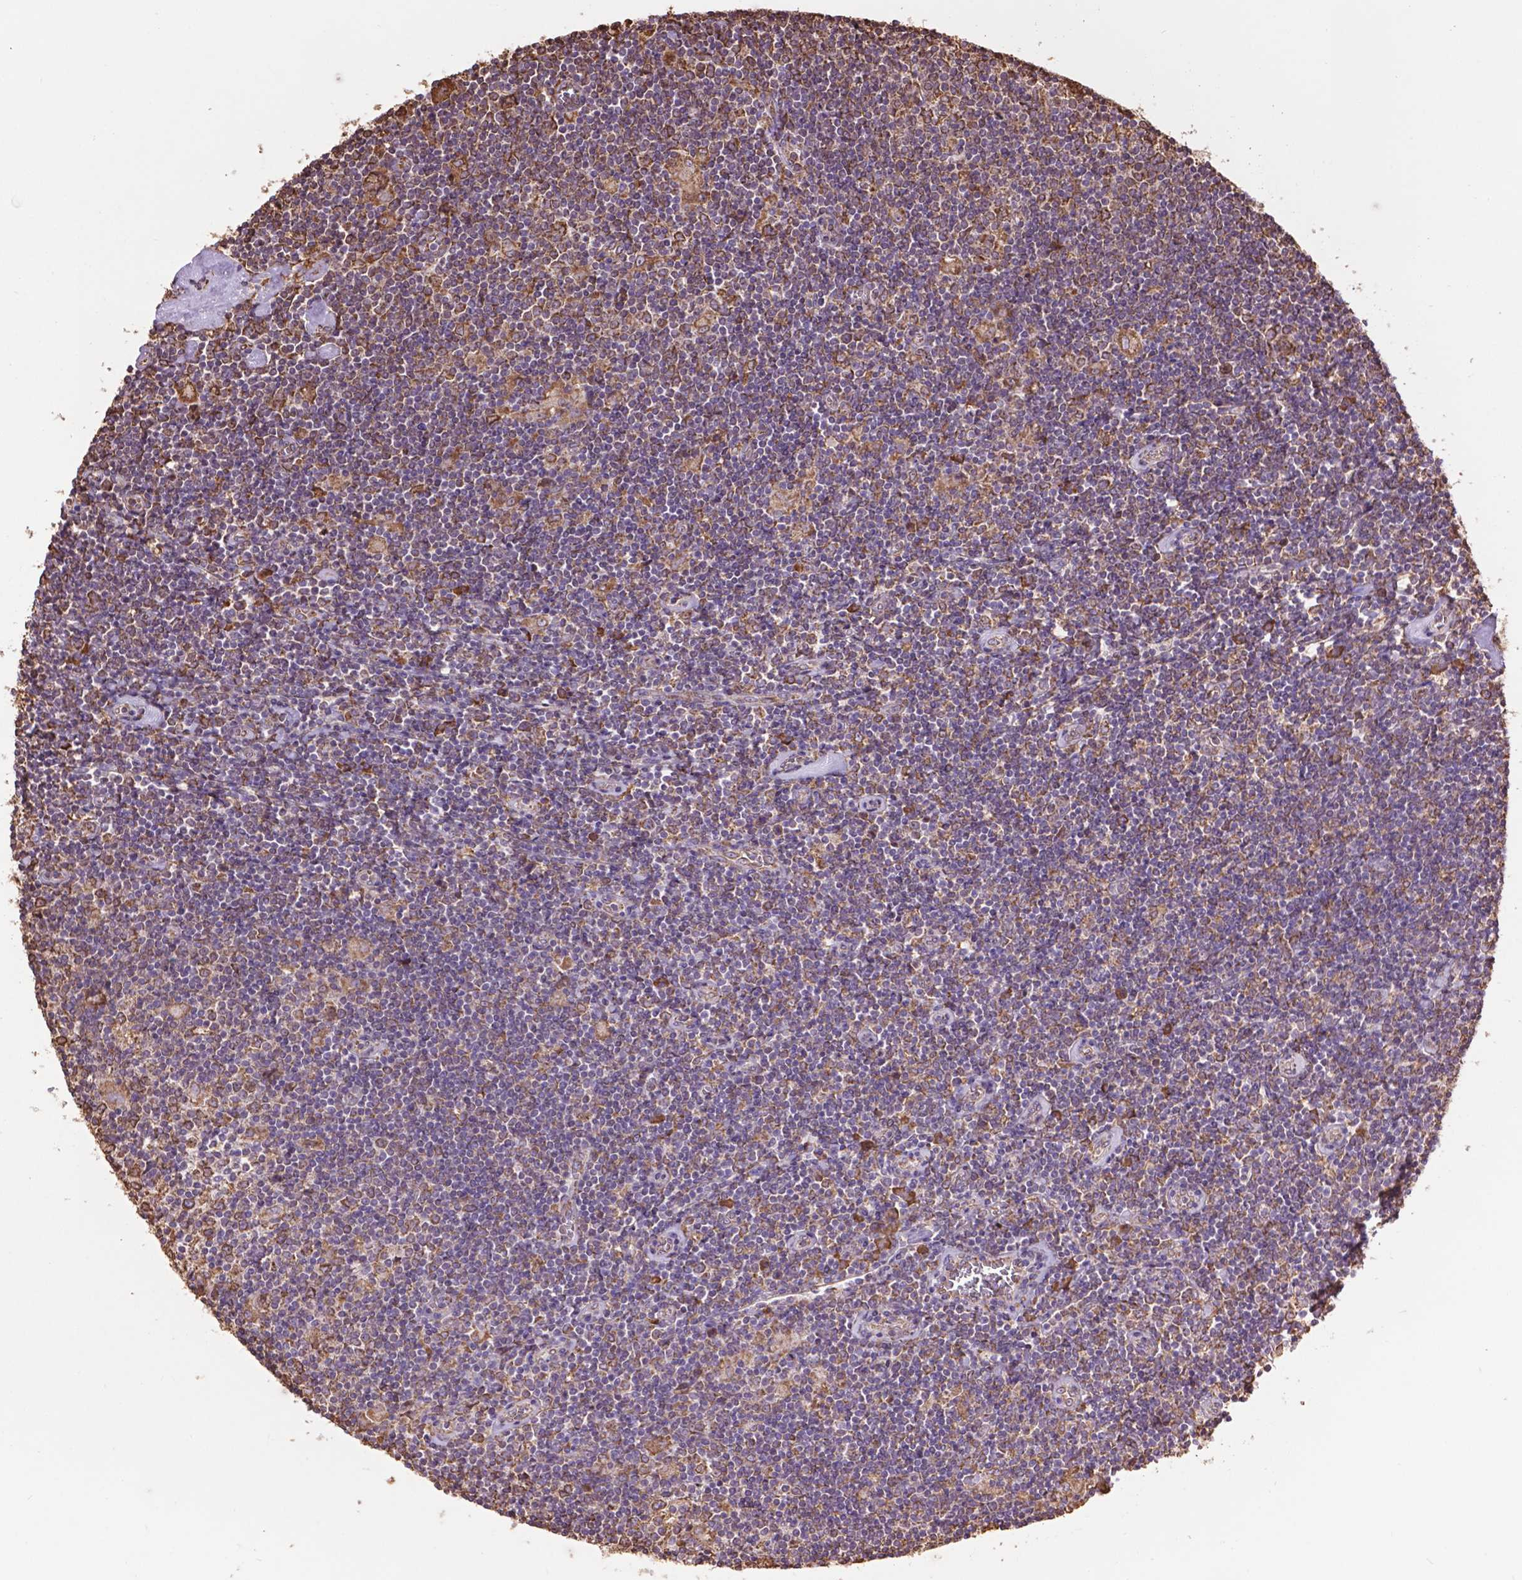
{"staining": {"intensity": "moderate", "quantity": "25%-75%", "location": "cytoplasmic/membranous"}, "tissue": "lymphoma", "cell_type": "Tumor cells", "image_type": "cancer", "snomed": [{"axis": "morphology", "description": "Hodgkin's disease, NOS"}, {"axis": "topography", "description": "Lymph node"}], "caption": "A high-resolution histopathology image shows IHC staining of Hodgkin's disease, which demonstrates moderate cytoplasmic/membranous positivity in about 25%-75% of tumor cells.", "gene": "PPP2R5E", "patient": {"sex": "male", "age": 40}}